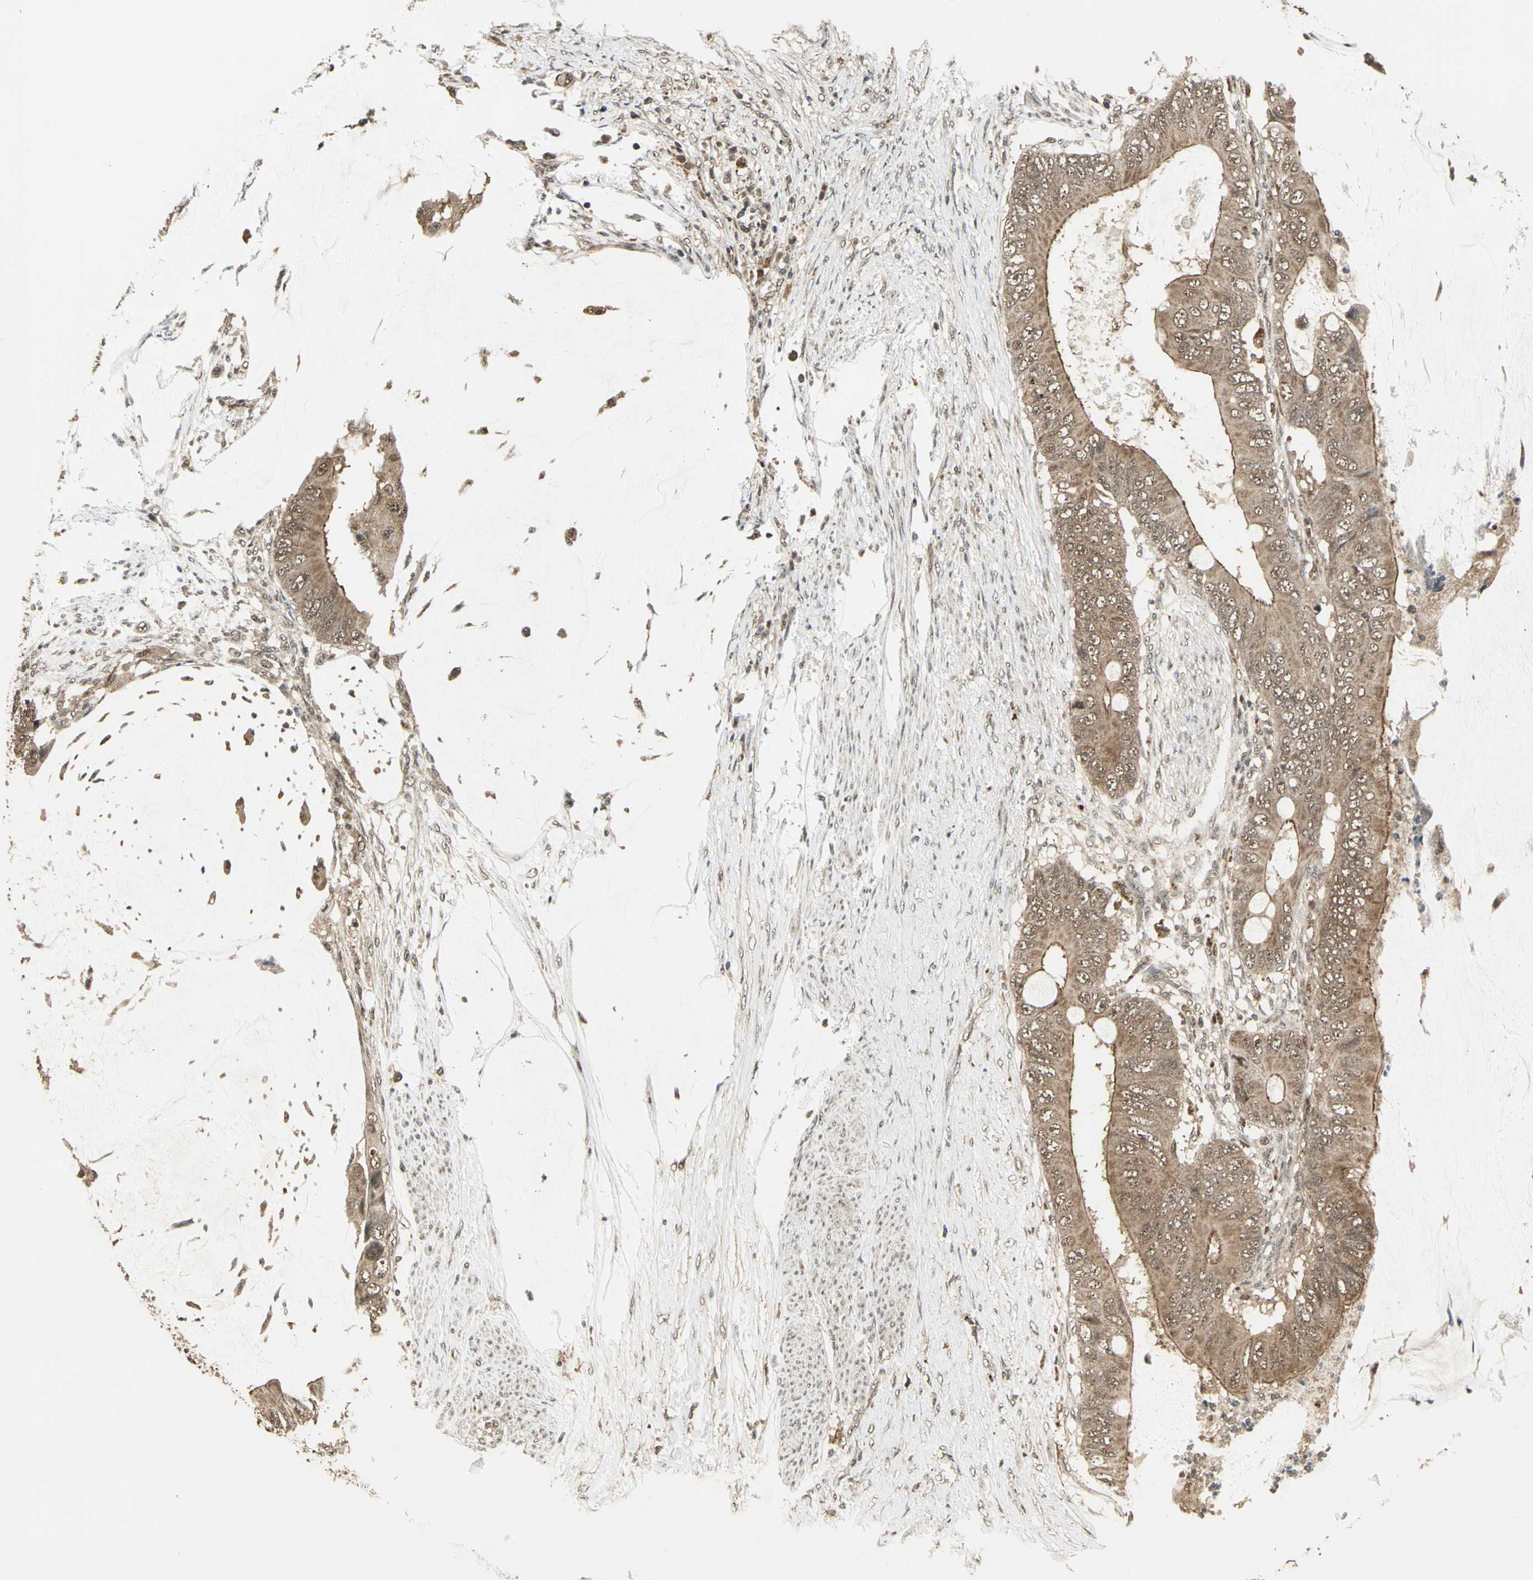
{"staining": {"intensity": "moderate", "quantity": ">75%", "location": "cytoplasmic/membranous"}, "tissue": "colorectal cancer", "cell_type": "Tumor cells", "image_type": "cancer", "snomed": [{"axis": "morphology", "description": "Adenocarcinoma, NOS"}, {"axis": "topography", "description": "Colon"}], "caption": "This photomicrograph shows colorectal cancer (adenocarcinoma) stained with immunohistochemistry to label a protein in brown. The cytoplasmic/membranous of tumor cells show moderate positivity for the protein. Nuclei are counter-stained blue.", "gene": "UCHL5", "patient": {"sex": "female", "age": 86}}